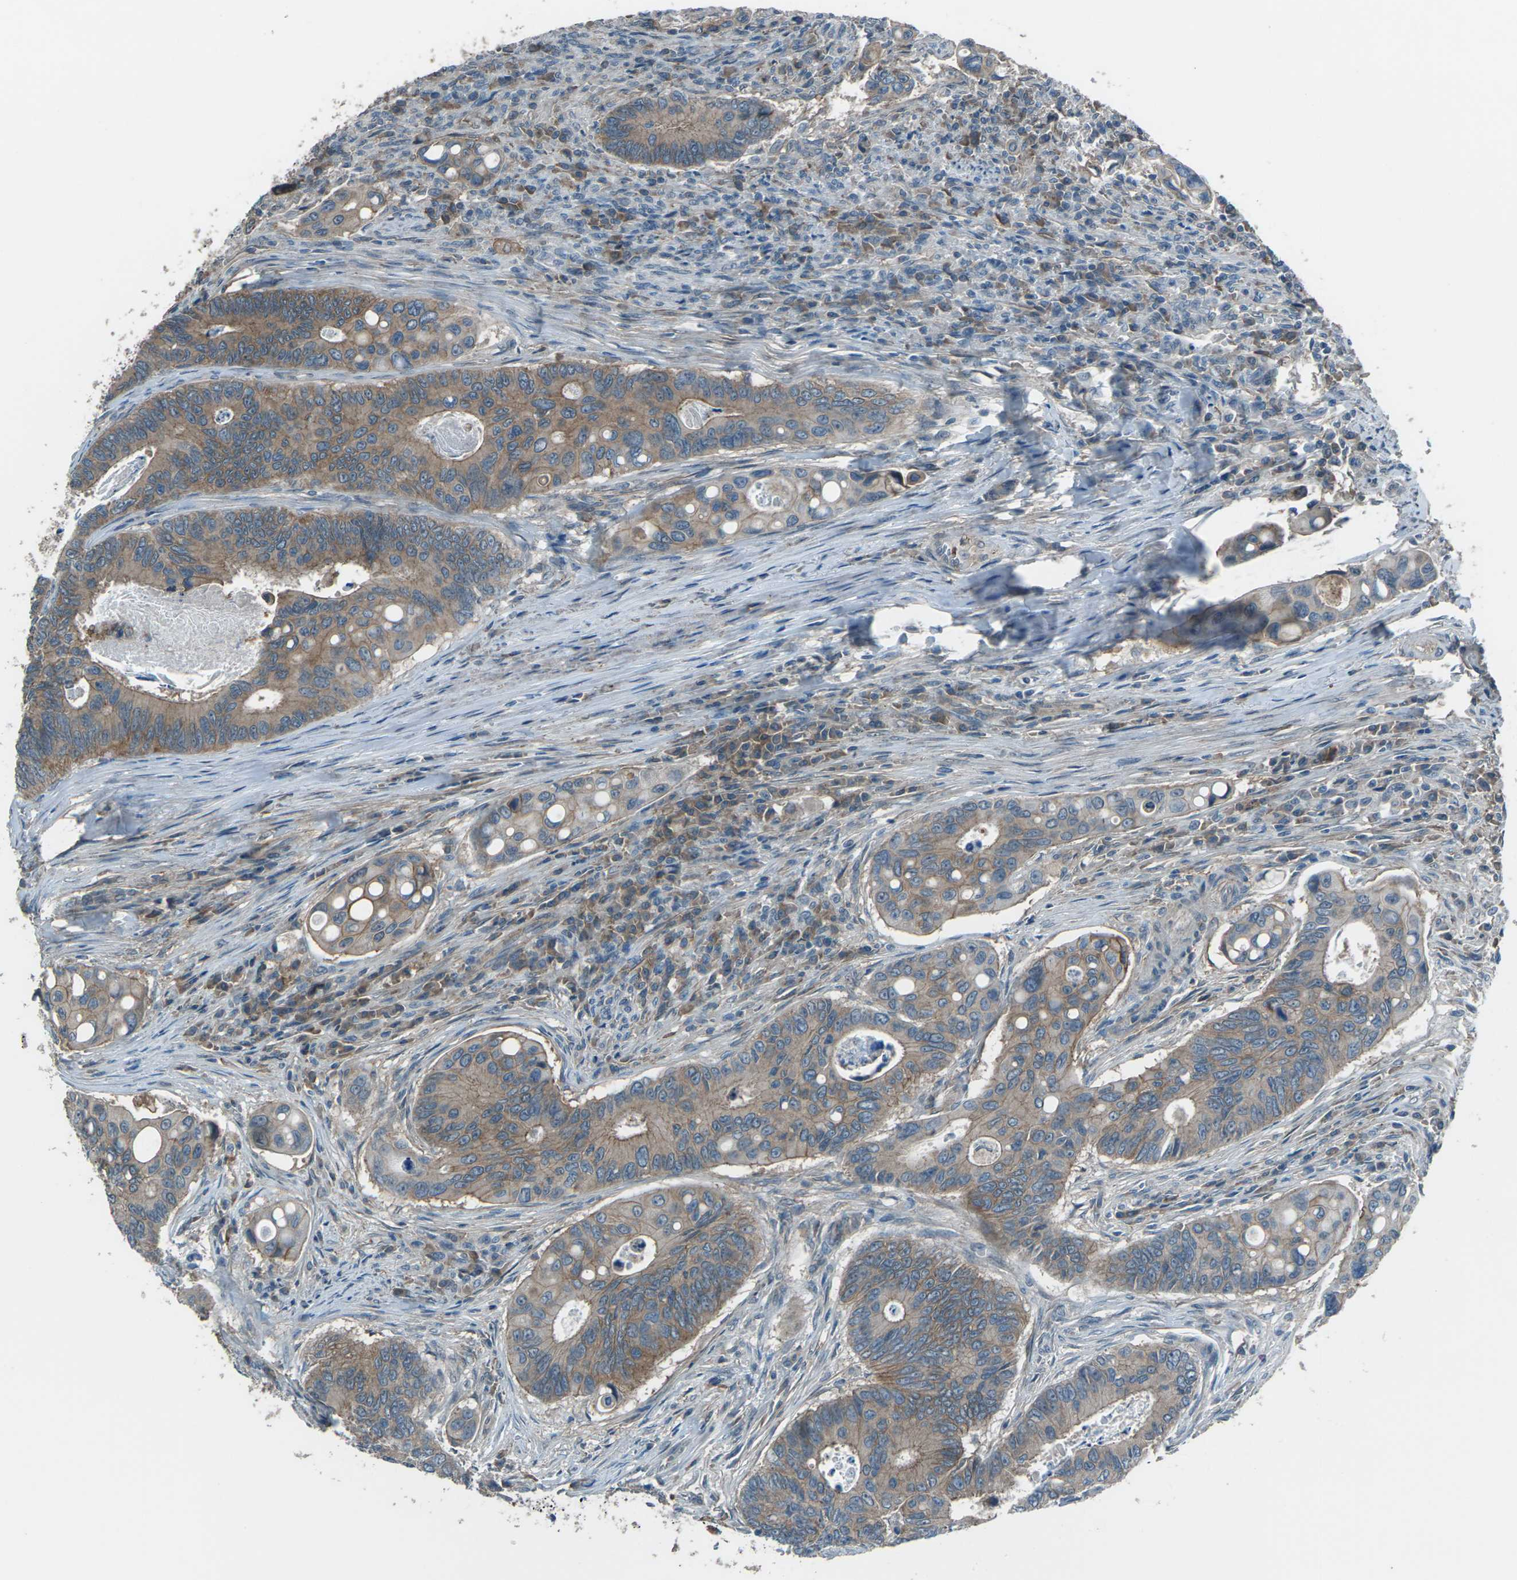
{"staining": {"intensity": "weak", "quantity": ">75%", "location": "cytoplasmic/membranous"}, "tissue": "colorectal cancer", "cell_type": "Tumor cells", "image_type": "cancer", "snomed": [{"axis": "morphology", "description": "Inflammation, NOS"}, {"axis": "morphology", "description": "Adenocarcinoma, NOS"}, {"axis": "topography", "description": "Colon"}], "caption": "Immunohistochemical staining of human colorectal adenocarcinoma shows weak cytoplasmic/membranous protein staining in about >75% of tumor cells.", "gene": "CMTM4", "patient": {"sex": "male", "age": 72}}